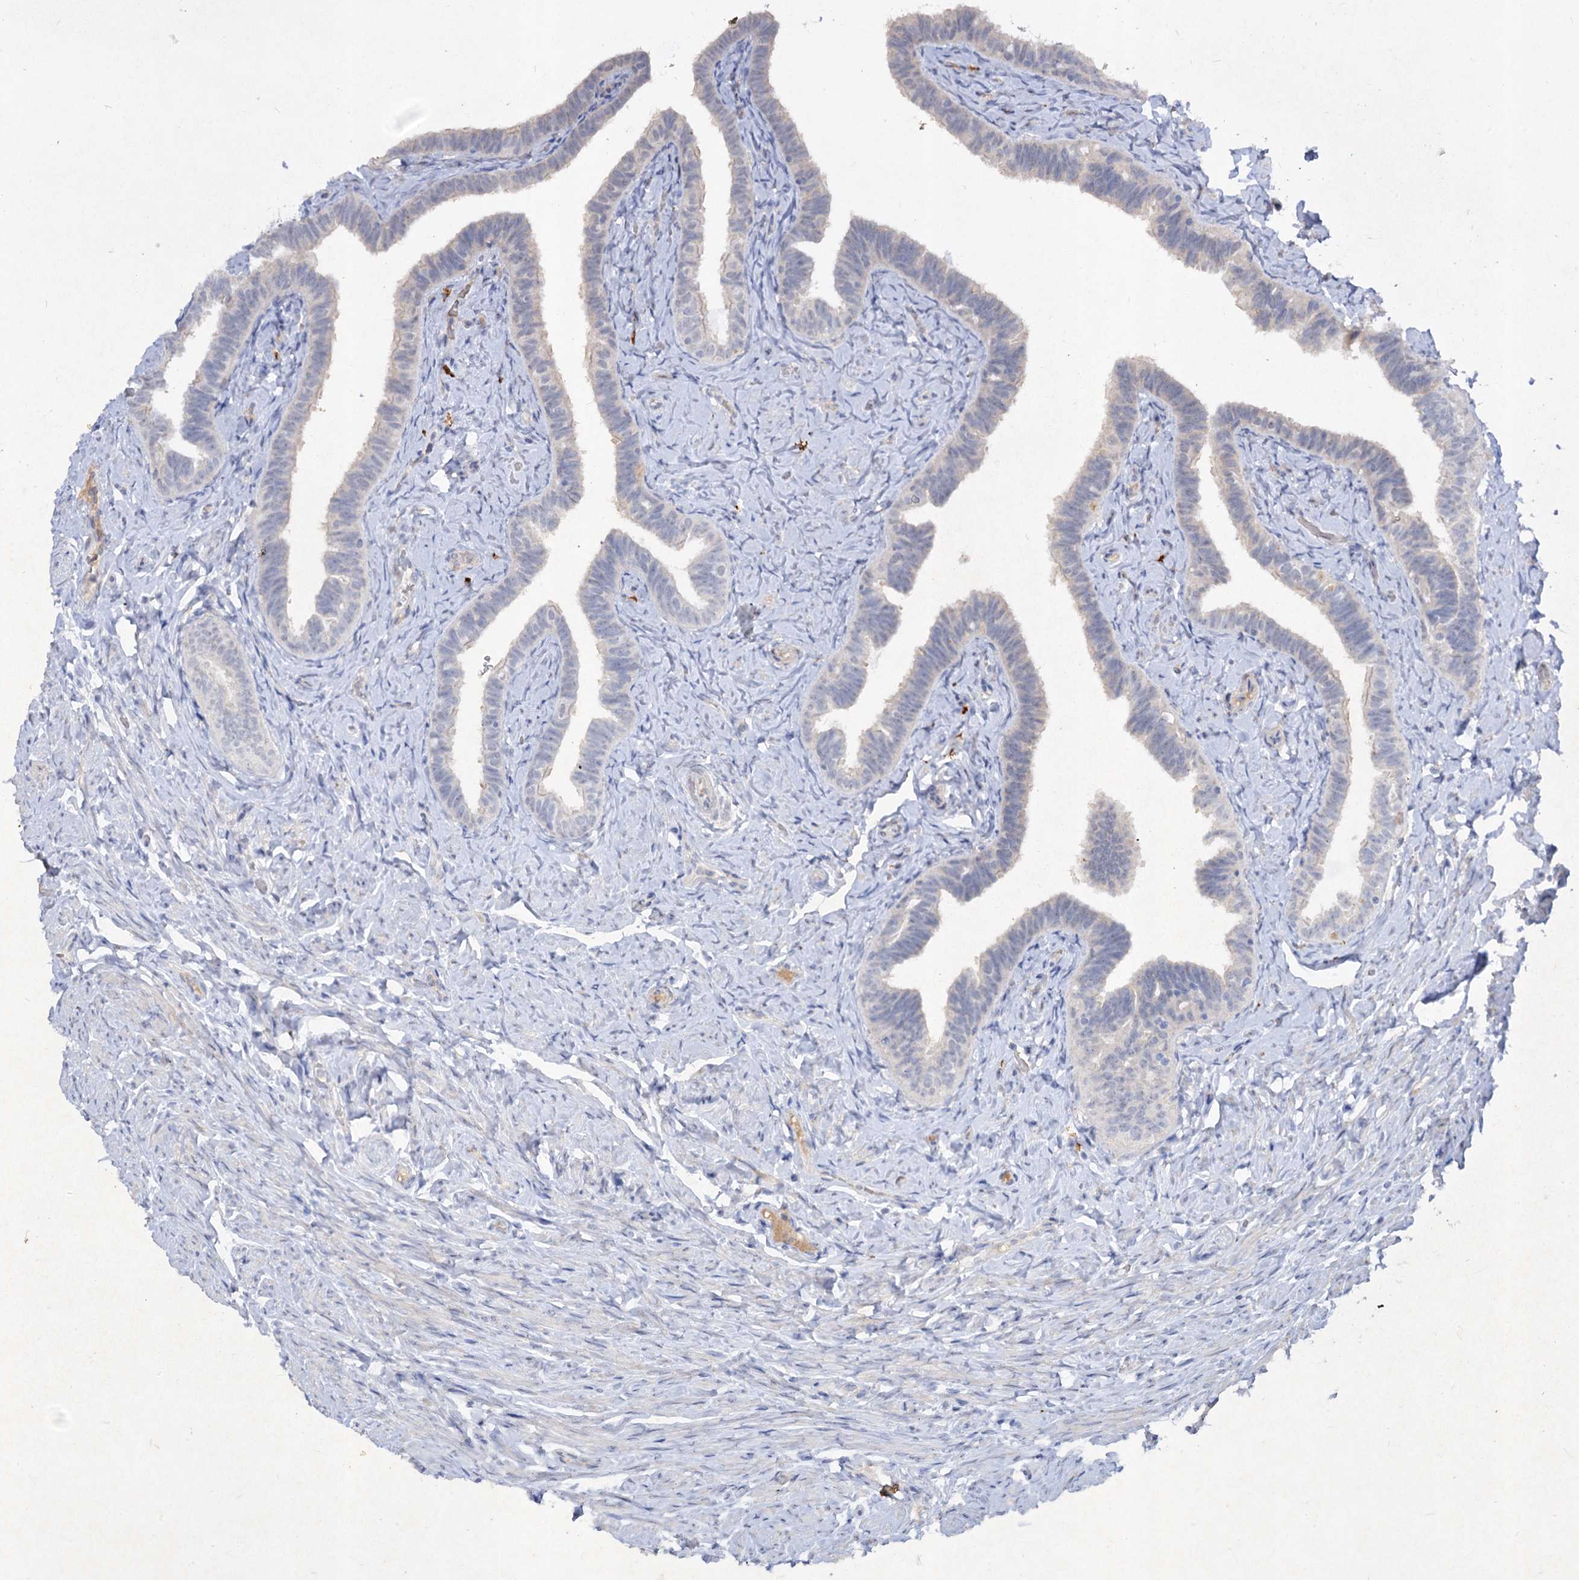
{"staining": {"intensity": "negative", "quantity": "none", "location": "none"}, "tissue": "fallopian tube", "cell_type": "Glandular cells", "image_type": "normal", "snomed": [{"axis": "morphology", "description": "Normal tissue, NOS"}, {"axis": "topography", "description": "Fallopian tube"}], "caption": "Immunohistochemistry of benign fallopian tube displays no staining in glandular cells.", "gene": "ATP4A", "patient": {"sex": "female", "age": 39}}